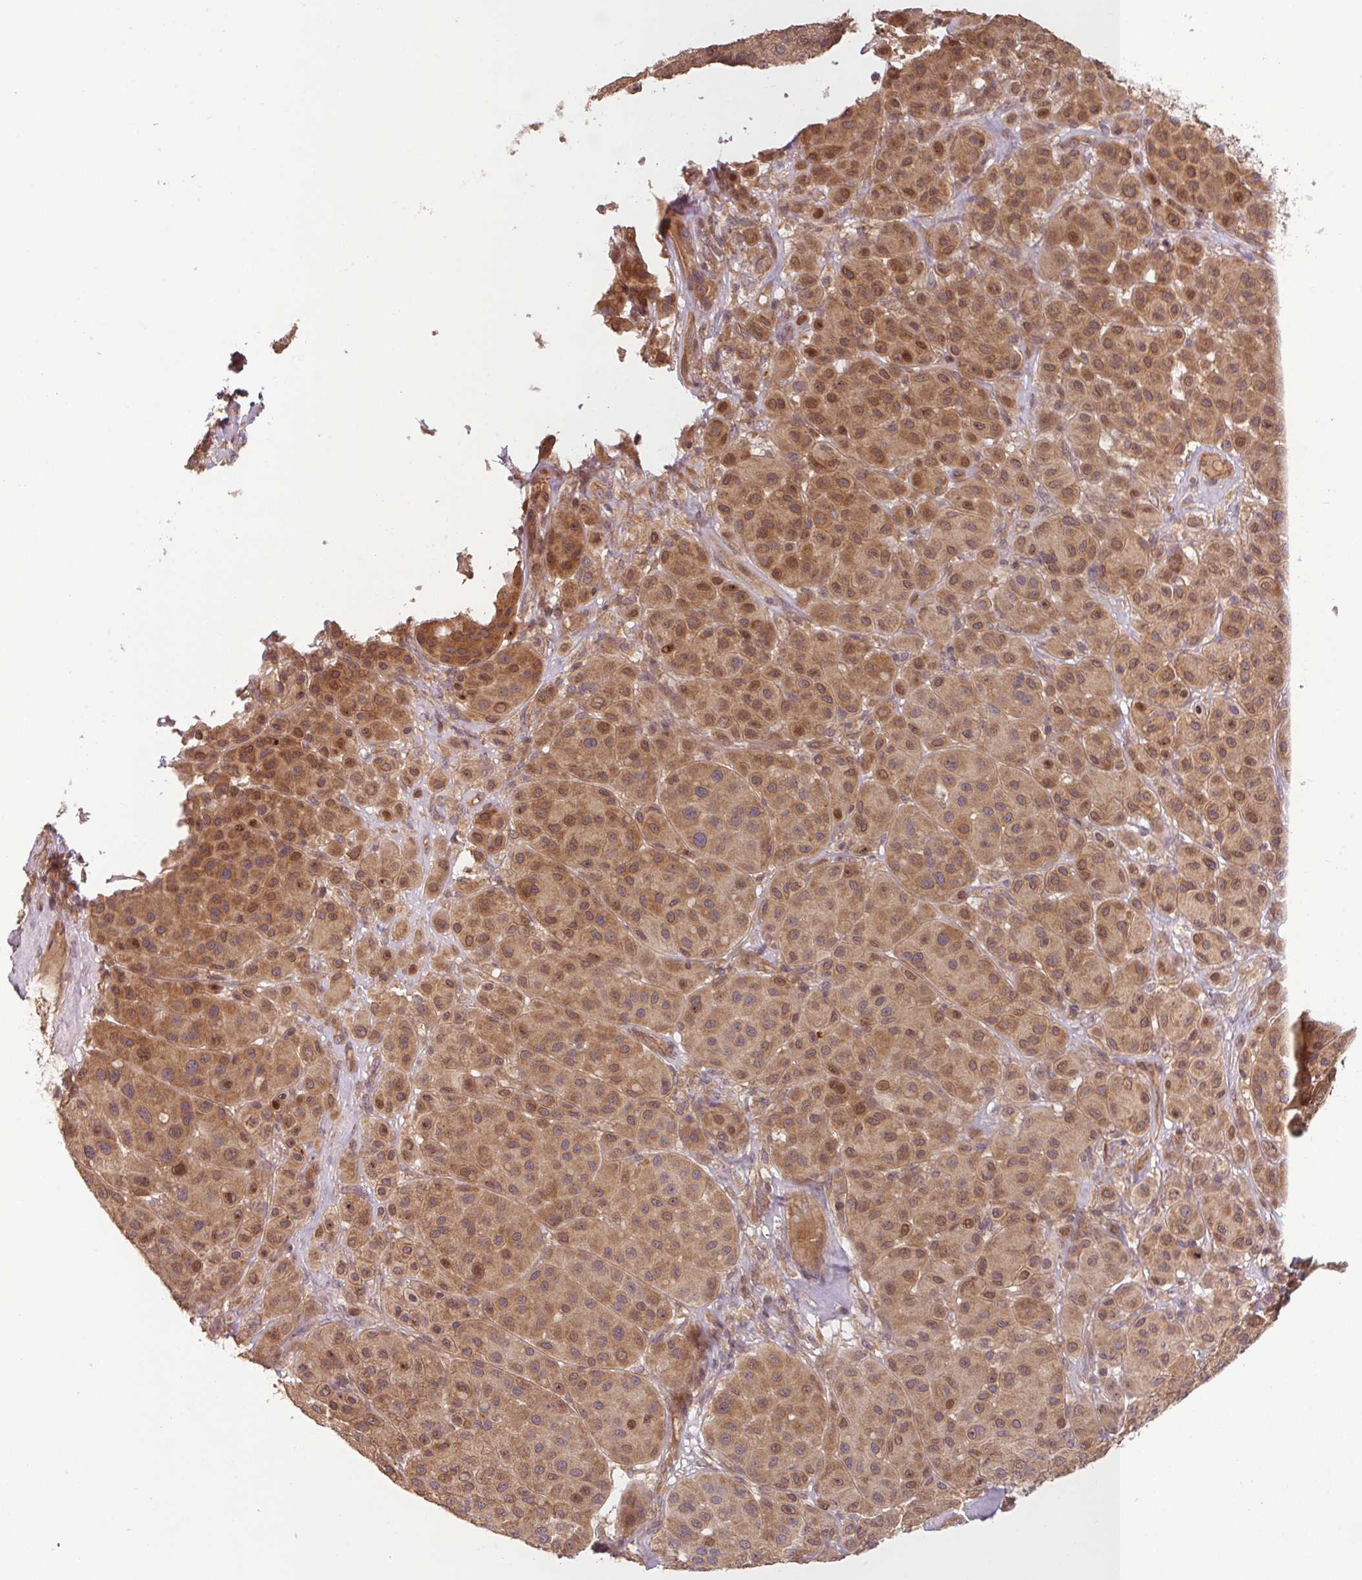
{"staining": {"intensity": "moderate", "quantity": ">75%", "location": "cytoplasmic/membranous,nuclear"}, "tissue": "melanoma", "cell_type": "Tumor cells", "image_type": "cancer", "snomed": [{"axis": "morphology", "description": "Malignant melanoma, Metastatic site"}, {"axis": "topography", "description": "Smooth muscle"}], "caption": "Human melanoma stained with a protein marker reveals moderate staining in tumor cells.", "gene": "RNF31", "patient": {"sex": "male", "age": 41}}